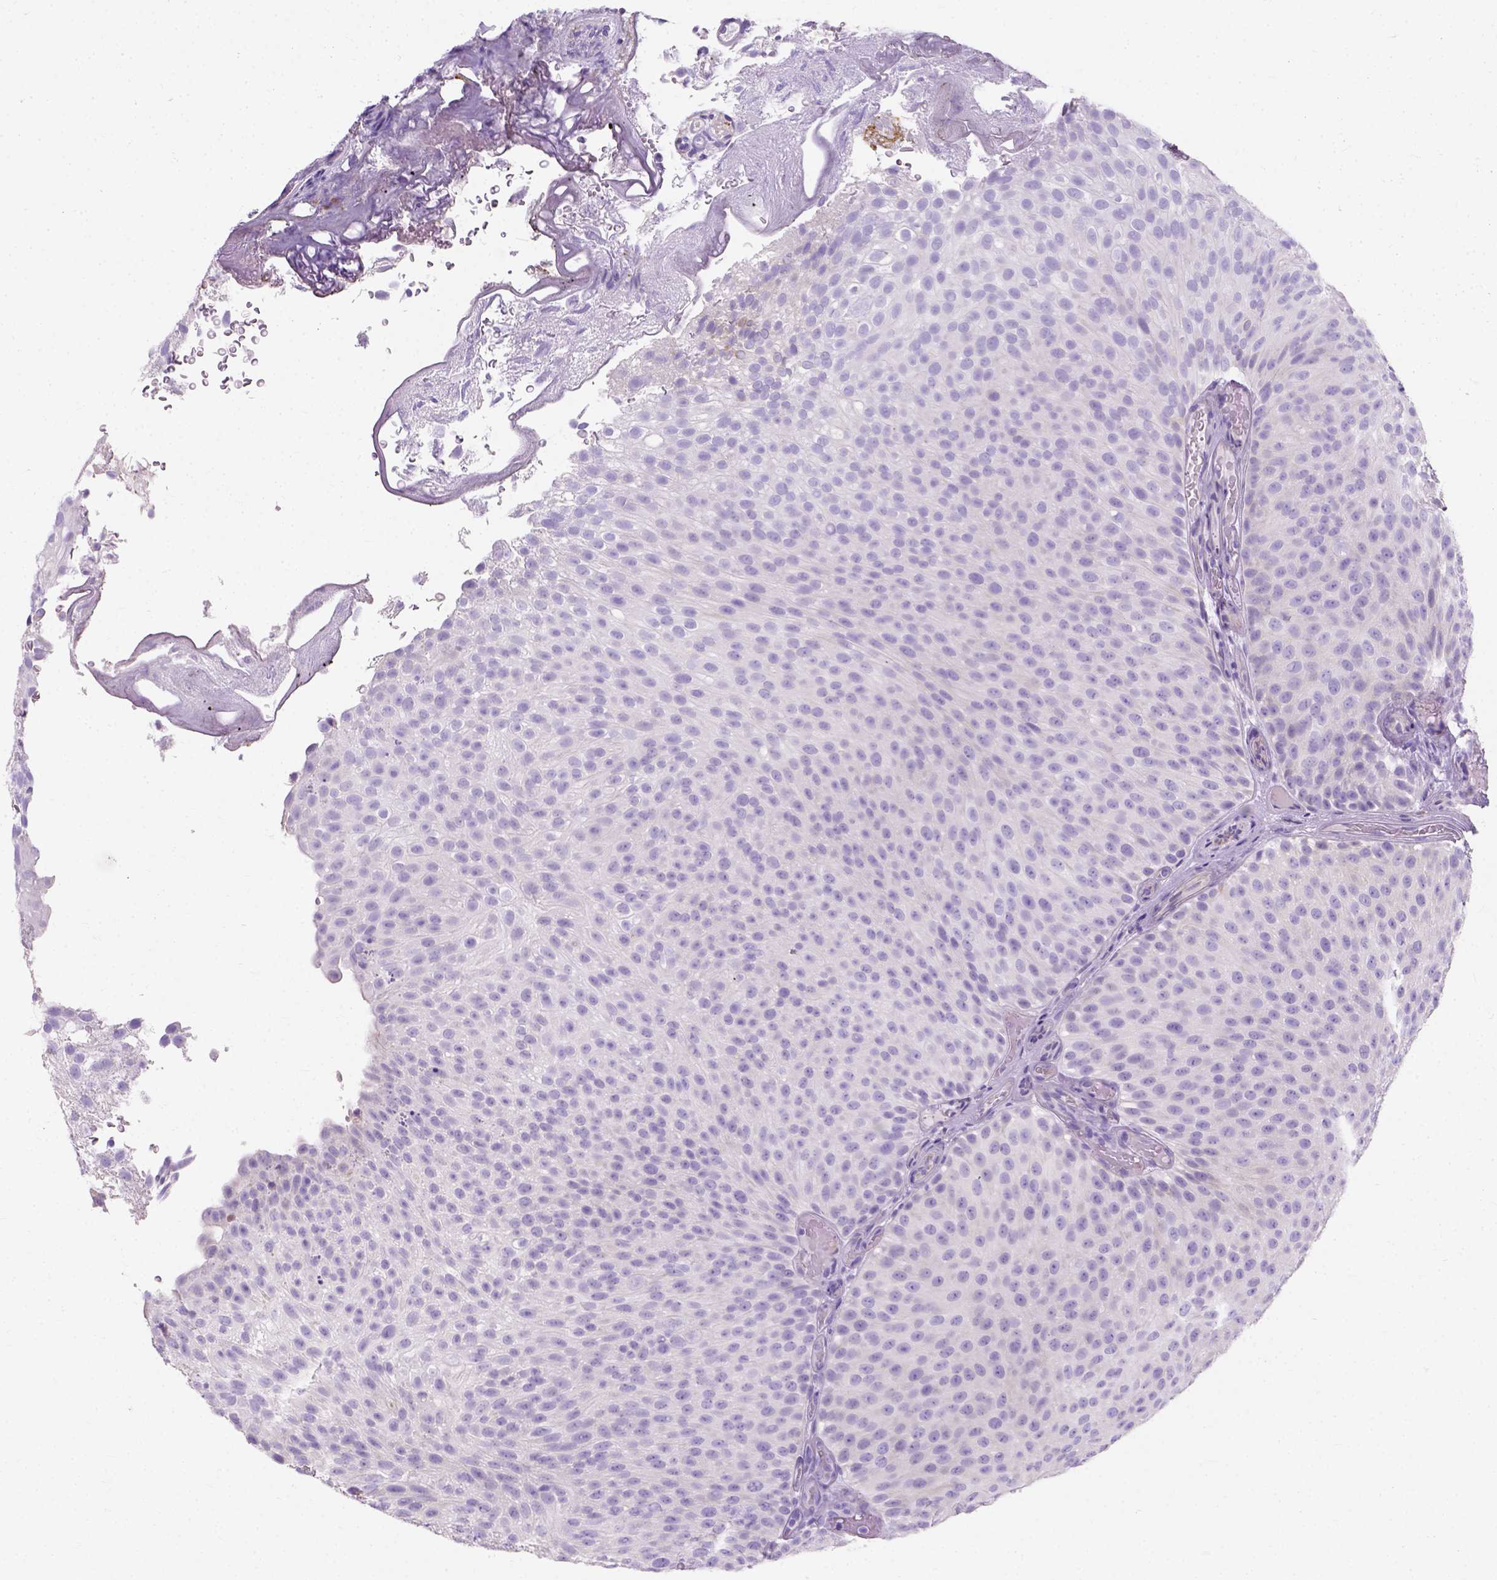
{"staining": {"intensity": "negative", "quantity": "none", "location": "none"}, "tissue": "urothelial cancer", "cell_type": "Tumor cells", "image_type": "cancer", "snomed": [{"axis": "morphology", "description": "Urothelial carcinoma, Low grade"}, {"axis": "topography", "description": "Urinary bladder"}], "caption": "IHC of low-grade urothelial carcinoma demonstrates no expression in tumor cells. The staining was performed using DAB (3,3'-diaminobenzidine) to visualize the protein expression in brown, while the nuclei were stained in blue with hematoxylin (Magnification: 20x).", "gene": "MYH15", "patient": {"sex": "male", "age": 78}}